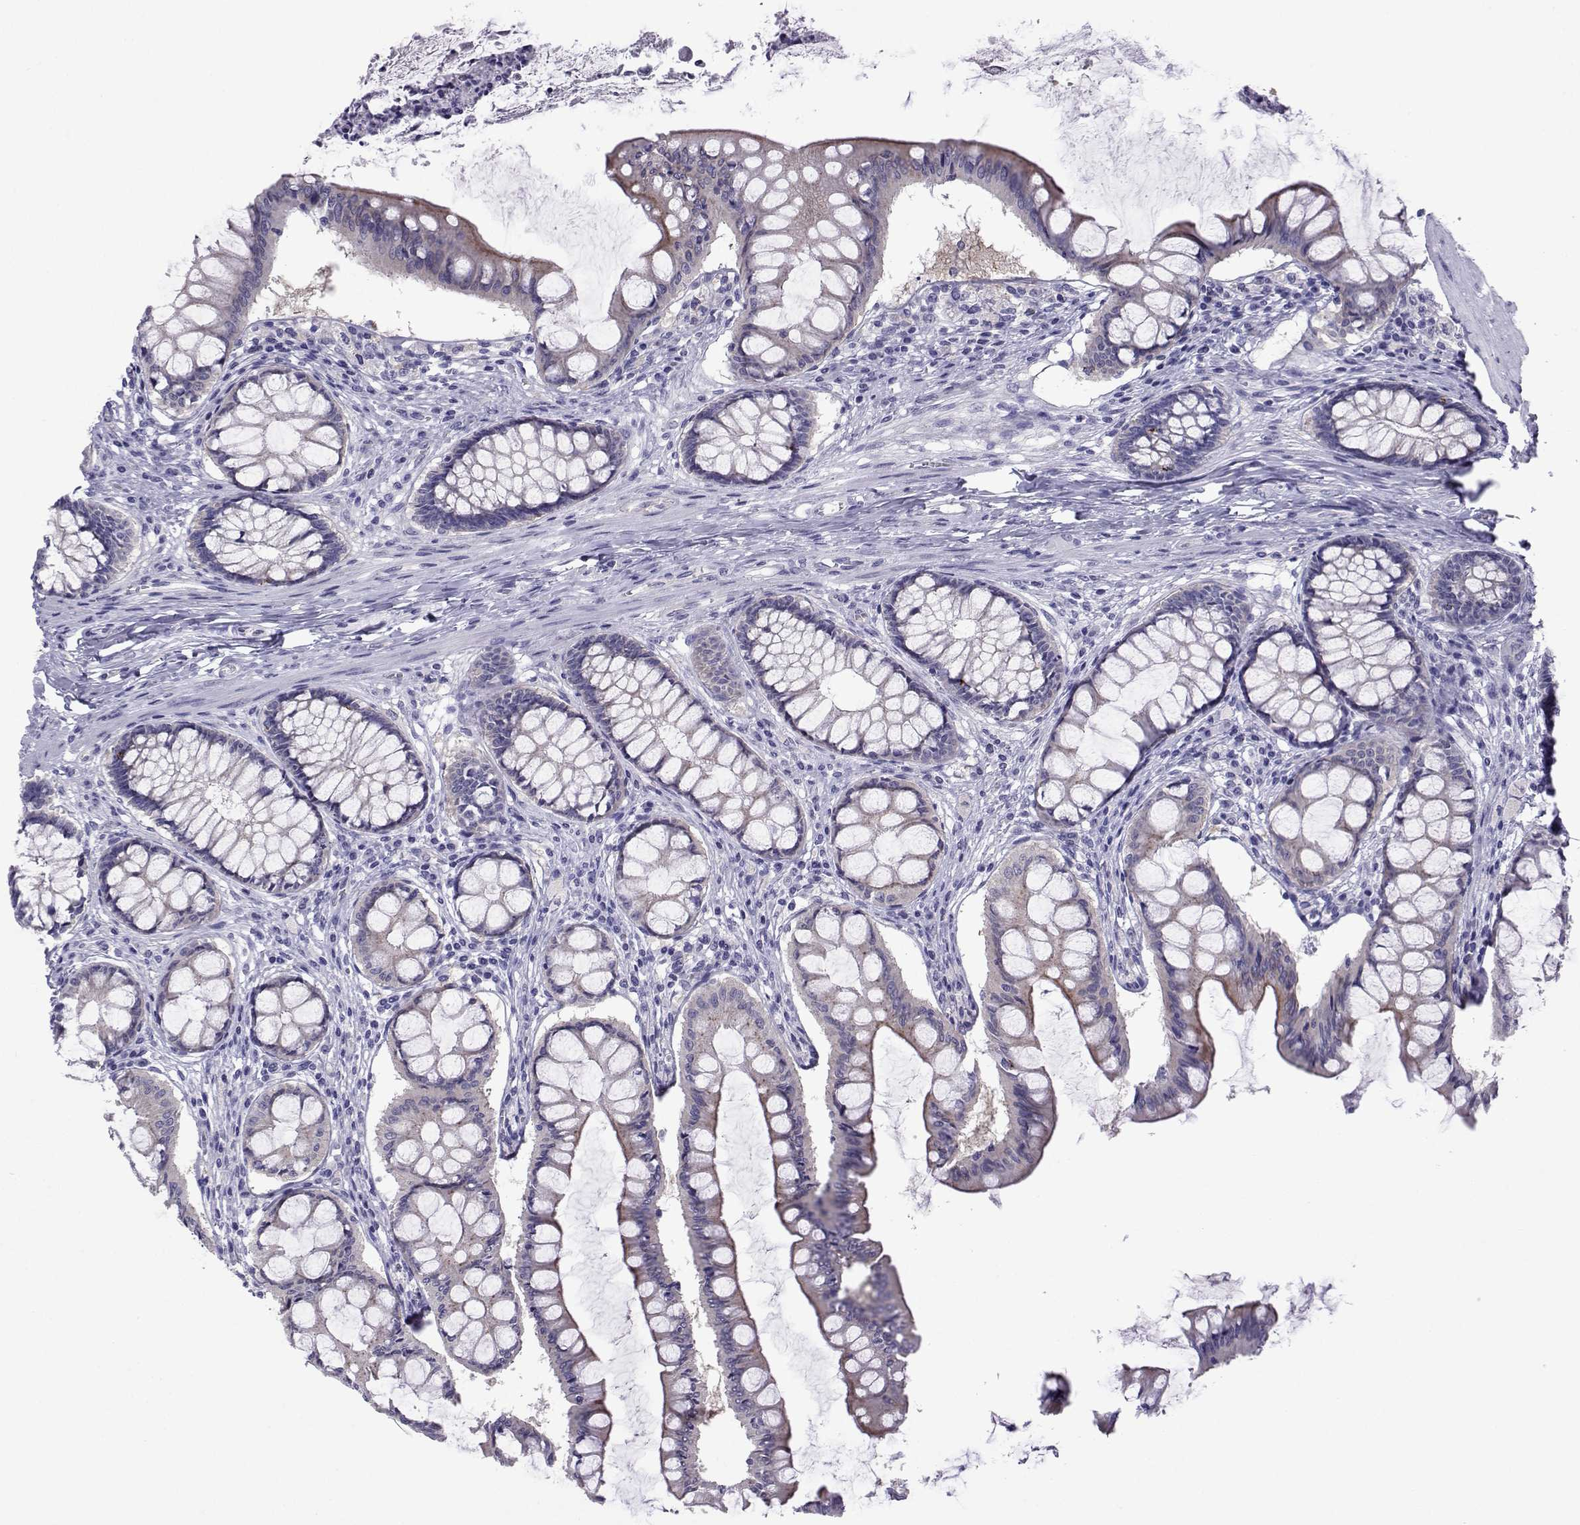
{"staining": {"intensity": "negative", "quantity": "none", "location": "none"}, "tissue": "colon", "cell_type": "Endothelial cells", "image_type": "normal", "snomed": [{"axis": "morphology", "description": "Normal tissue, NOS"}, {"axis": "topography", "description": "Colon"}], "caption": "DAB (3,3'-diaminobenzidine) immunohistochemical staining of unremarkable colon reveals no significant staining in endothelial cells. The staining is performed using DAB (3,3'-diaminobenzidine) brown chromogen with nuclei counter-stained in using hematoxylin.", "gene": "COL22A1", "patient": {"sex": "female", "age": 65}}